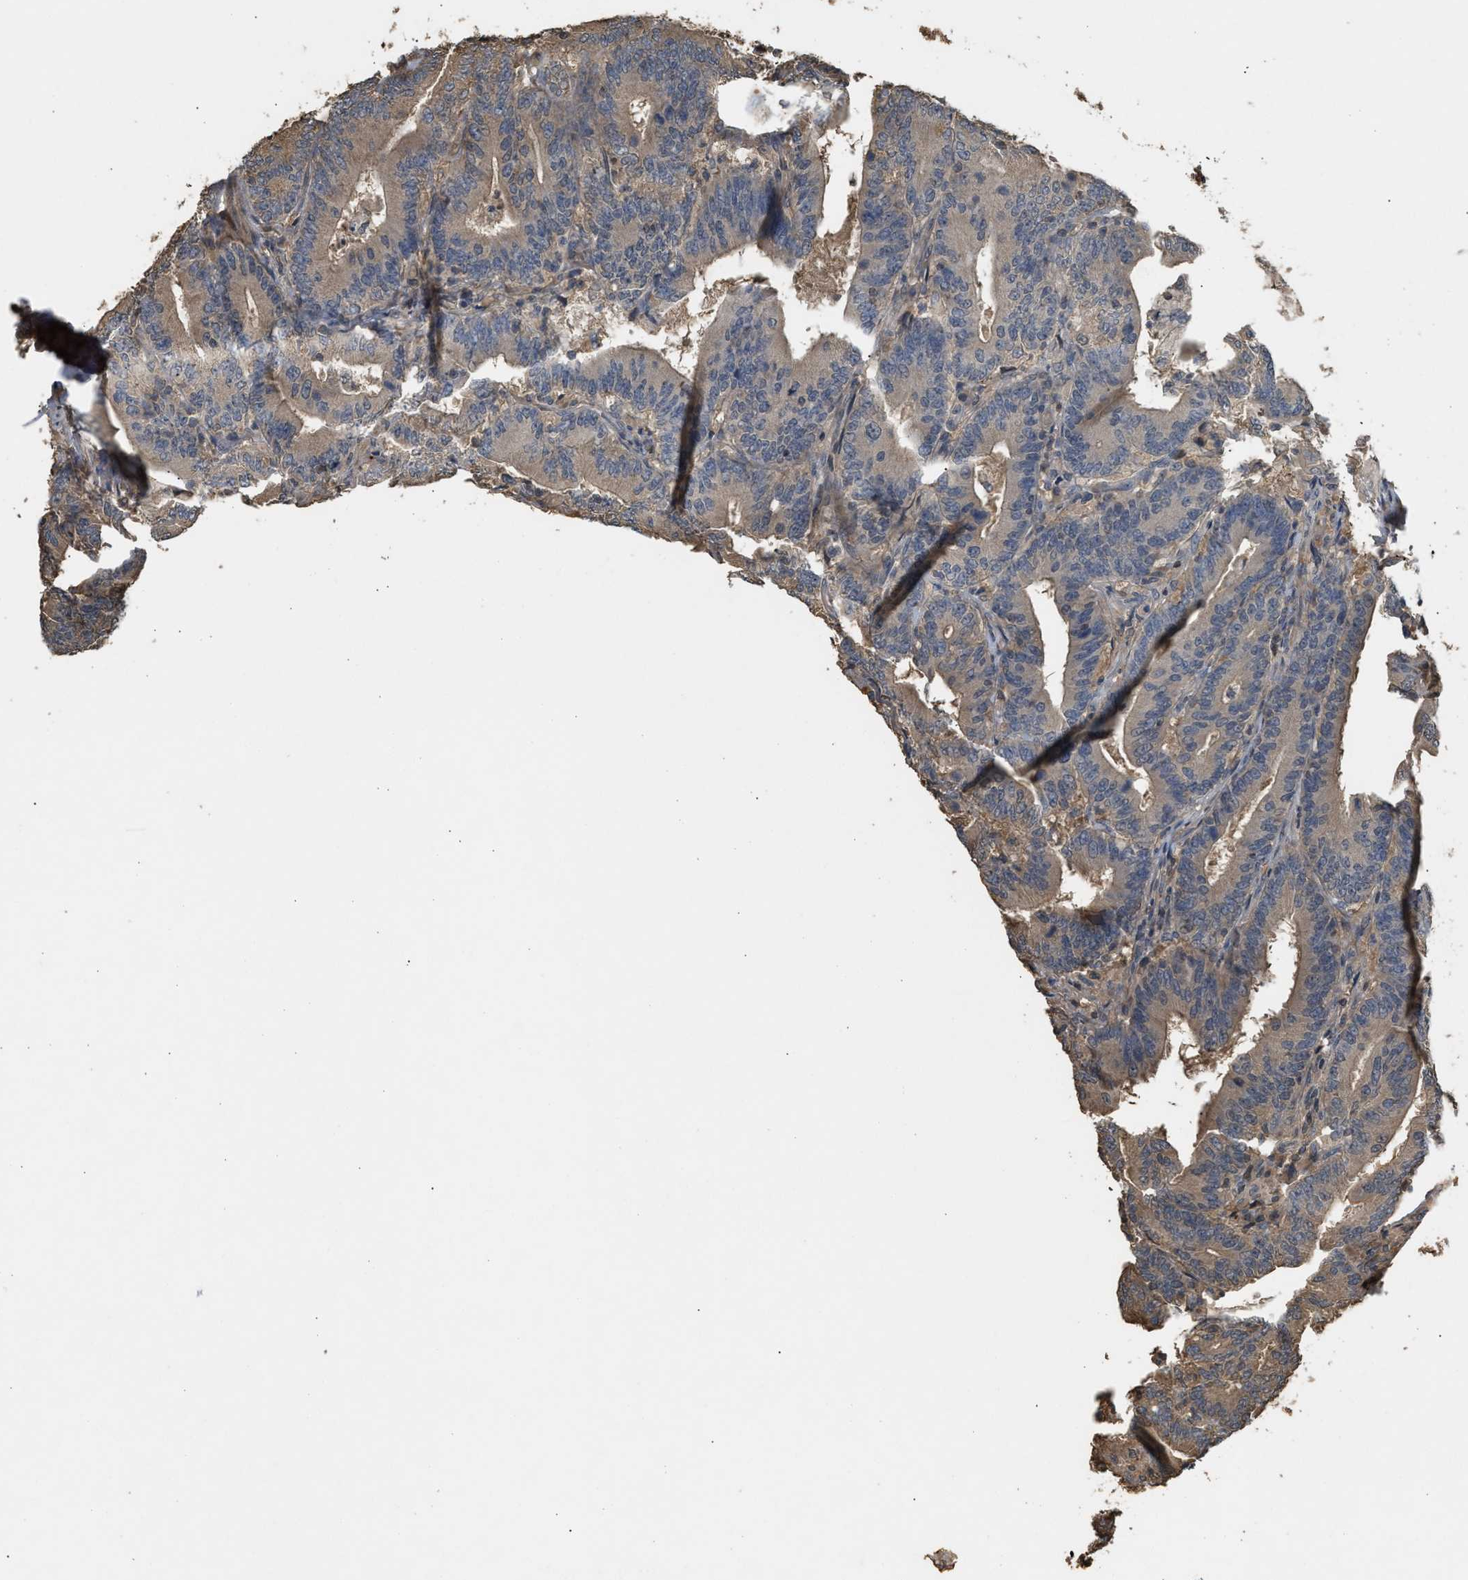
{"staining": {"intensity": "weak", "quantity": "<25%", "location": "cytoplasmic/membranous"}, "tissue": "colorectal cancer", "cell_type": "Tumor cells", "image_type": "cancer", "snomed": [{"axis": "morphology", "description": "Adenocarcinoma, NOS"}, {"axis": "topography", "description": "Colon"}], "caption": "This is a histopathology image of IHC staining of colorectal cancer (adenocarcinoma), which shows no expression in tumor cells.", "gene": "ARHGDIA", "patient": {"sex": "female", "age": 66}}